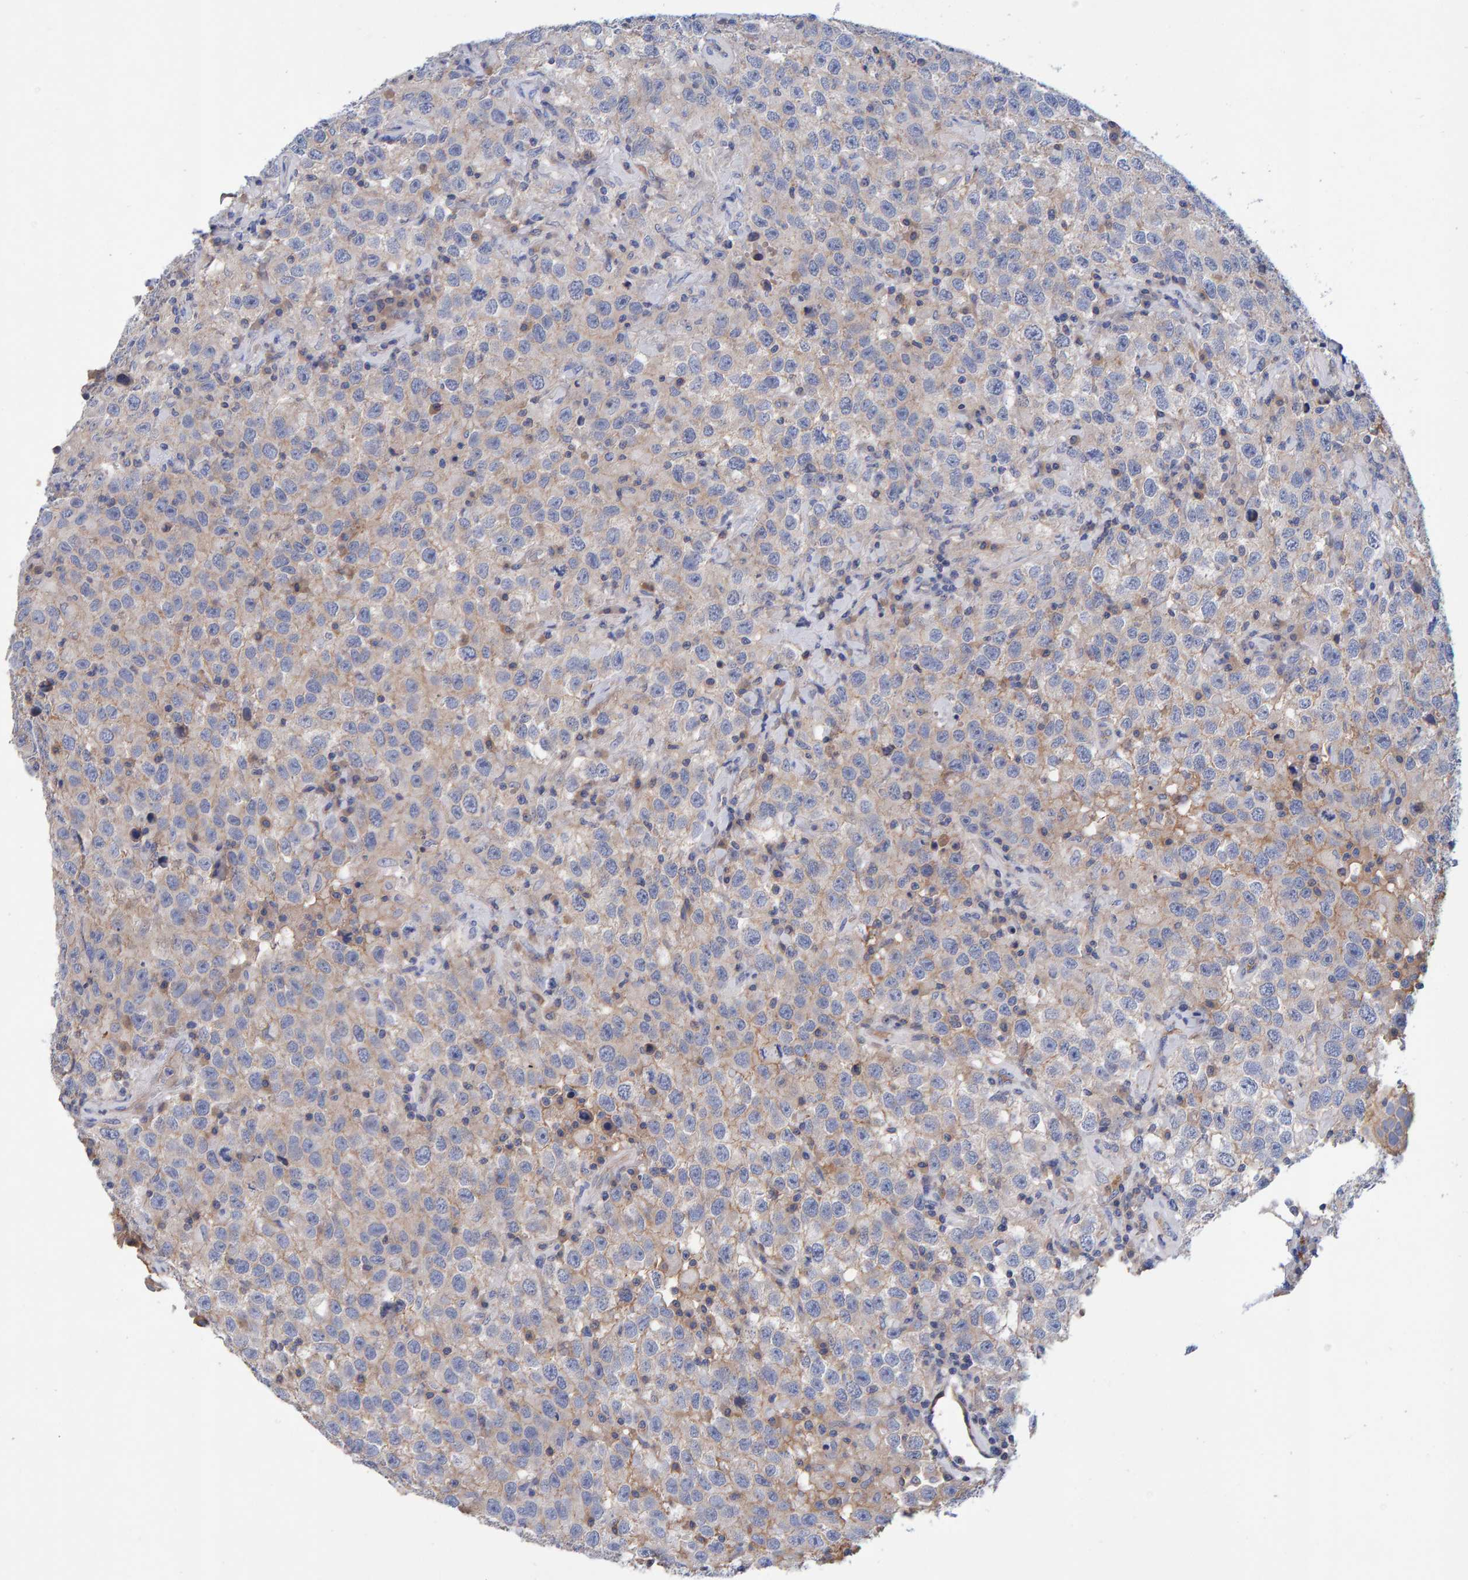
{"staining": {"intensity": "weak", "quantity": "25%-75%", "location": "cytoplasmic/membranous"}, "tissue": "testis cancer", "cell_type": "Tumor cells", "image_type": "cancer", "snomed": [{"axis": "morphology", "description": "Seminoma, NOS"}, {"axis": "topography", "description": "Testis"}], "caption": "Testis seminoma tissue displays weak cytoplasmic/membranous expression in about 25%-75% of tumor cells, visualized by immunohistochemistry. The staining is performed using DAB brown chromogen to label protein expression. The nuclei are counter-stained blue using hematoxylin.", "gene": "EFR3A", "patient": {"sex": "male", "age": 41}}